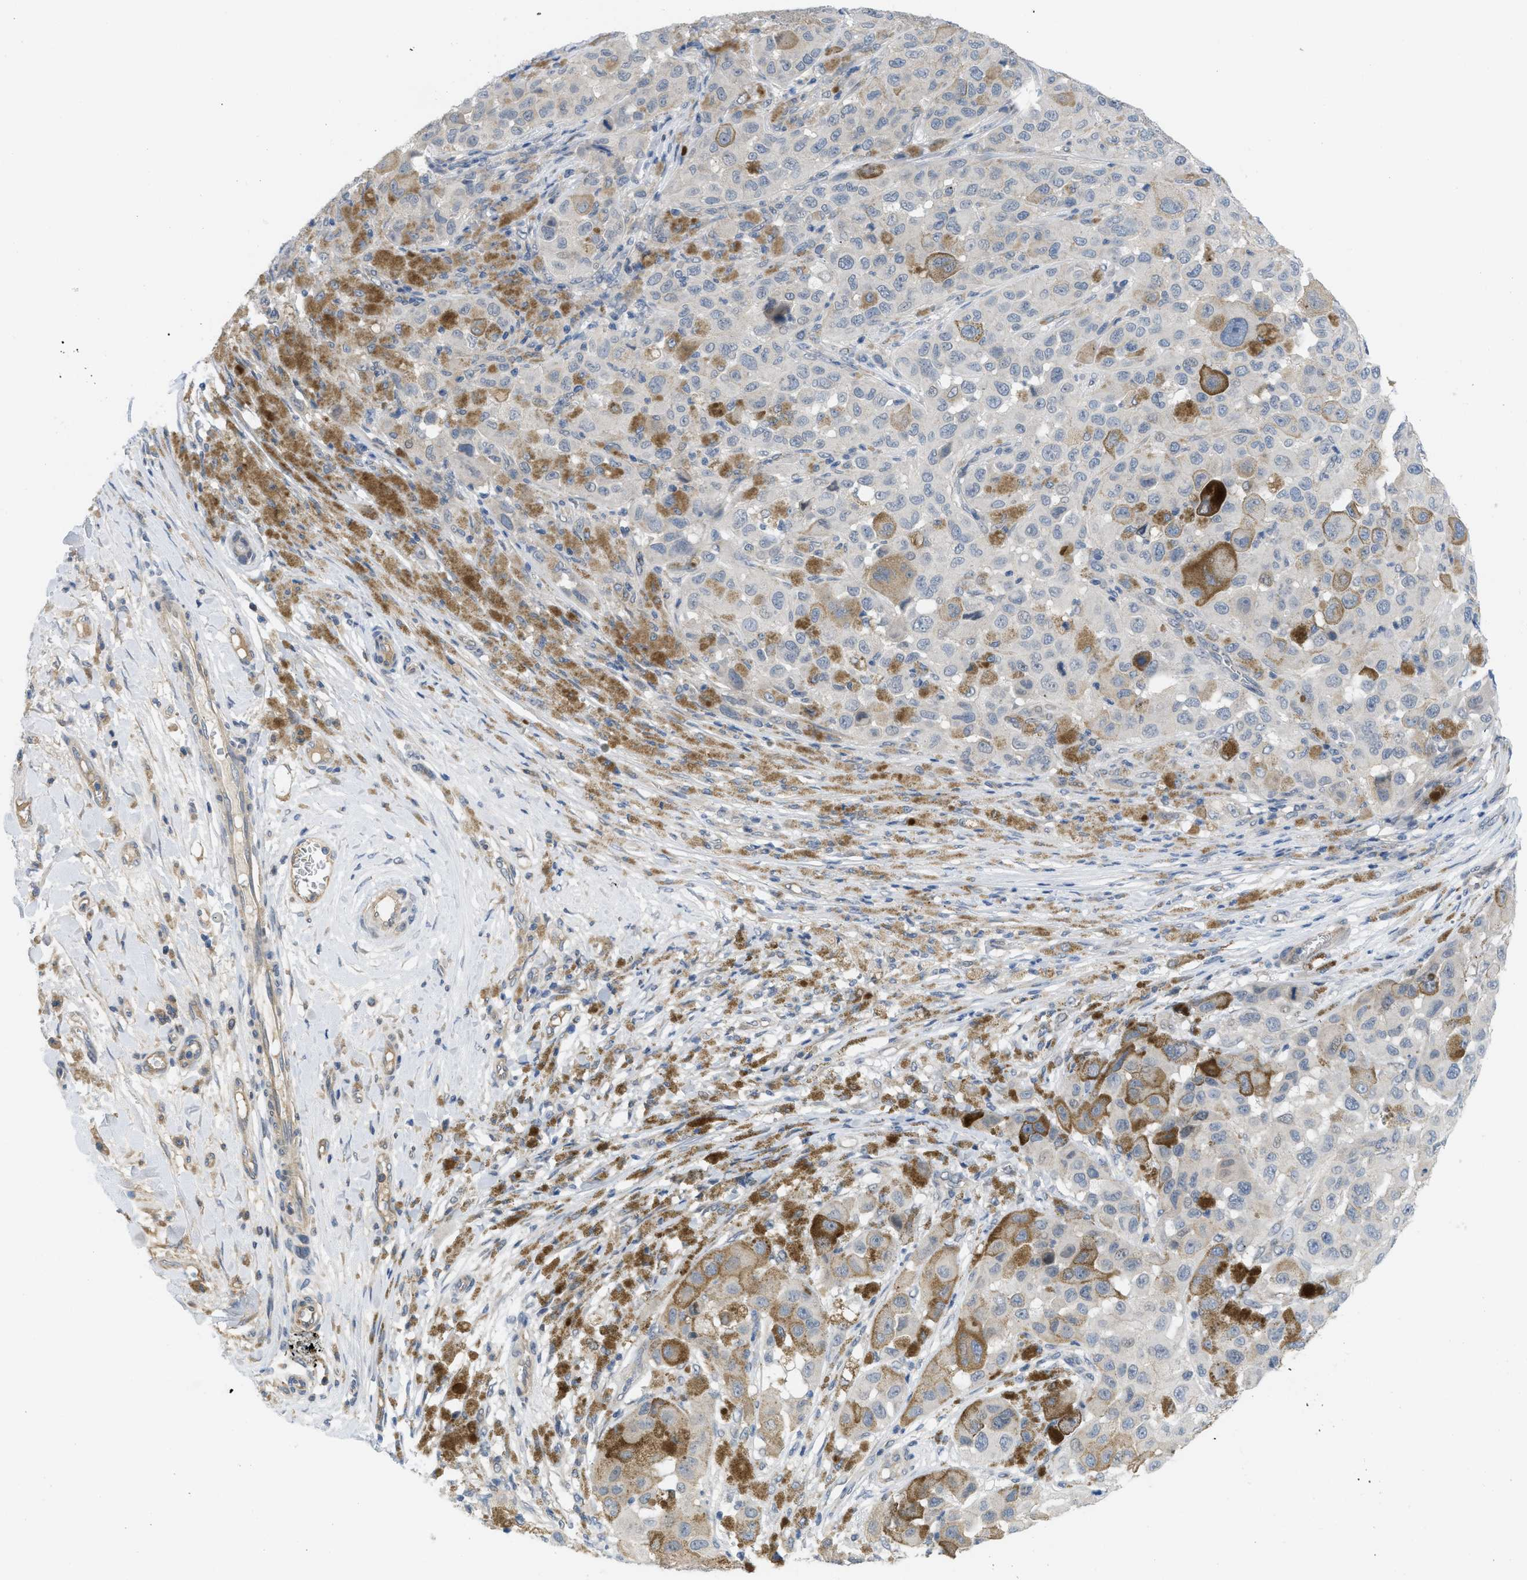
{"staining": {"intensity": "moderate", "quantity": "<25%", "location": "cytoplasmic/membranous"}, "tissue": "melanoma", "cell_type": "Tumor cells", "image_type": "cancer", "snomed": [{"axis": "morphology", "description": "Malignant melanoma, NOS"}, {"axis": "topography", "description": "Skin"}], "caption": "IHC staining of malignant melanoma, which demonstrates low levels of moderate cytoplasmic/membranous staining in about <25% of tumor cells indicating moderate cytoplasmic/membranous protein positivity. The staining was performed using DAB (brown) for protein detection and nuclei were counterstained in hematoxylin (blue).", "gene": "TNFAIP1", "patient": {"sex": "male", "age": 96}}